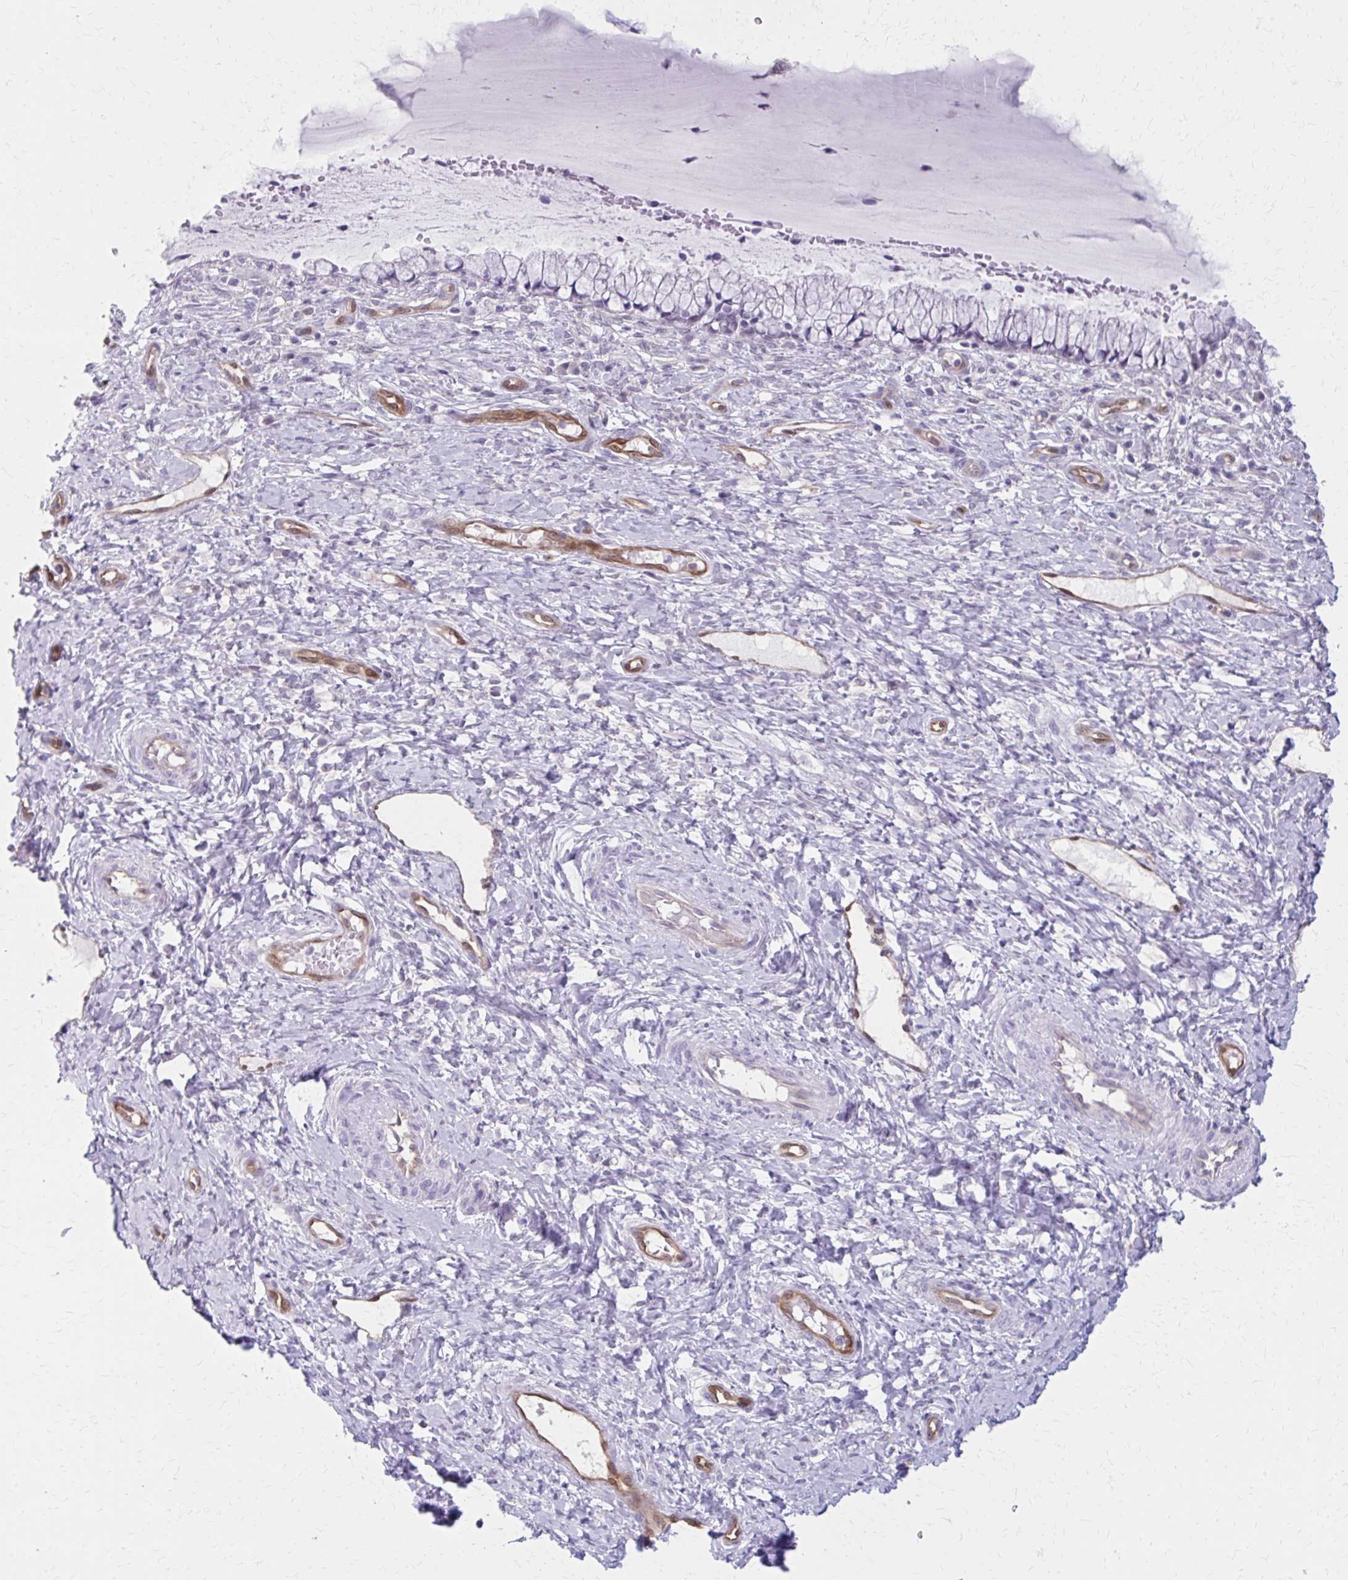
{"staining": {"intensity": "negative", "quantity": "none", "location": "none"}, "tissue": "cervix", "cell_type": "Glandular cells", "image_type": "normal", "snomed": [{"axis": "morphology", "description": "Normal tissue, NOS"}, {"axis": "topography", "description": "Cervix"}], "caption": "An immunohistochemistry photomicrograph of benign cervix is shown. There is no staining in glandular cells of cervix. (Brightfield microscopy of DAB (3,3'-diaminobenzidine) immunohistochemistry at high magnification).", "gene": "CLIC2", "patient": {"sex": "female", "age": 37}}